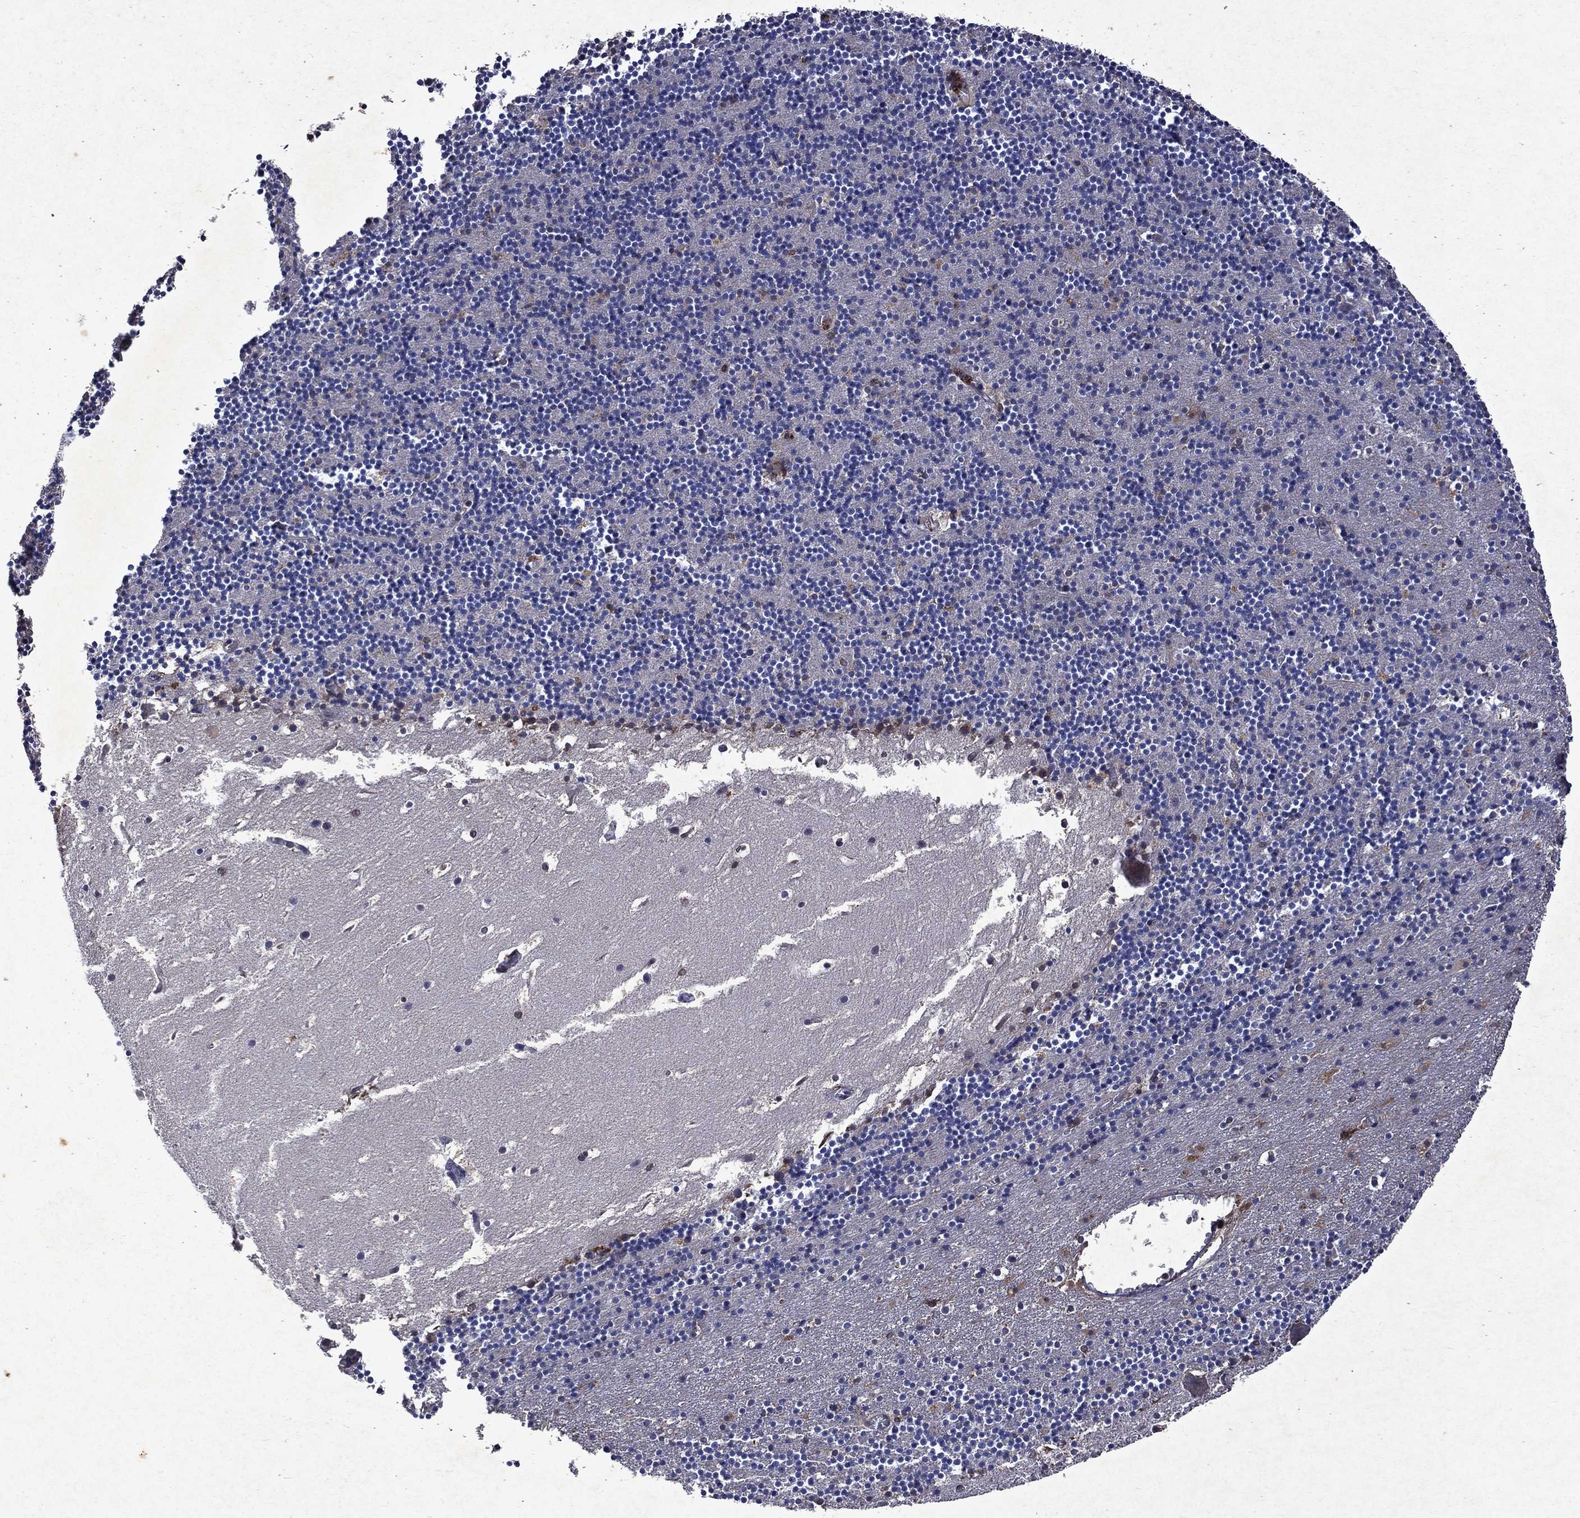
{"staining": {"intensity": "moderate", "quantity": "<25%", "location": "cytoplasmic/membranous"}, "tissue": "cerebellum", "cell_type": "Cells in granular layer", "image_type": "normal", "snomed": [{"axis": "morphology", "description": "Normal tissue, NOS"}, {"axis": "topography", "description": "Cerebellum"}], "caption": "Human cerebellum stained for a protein (brown) reveals moderate cytoplasmic/membranous positive positivity in approximately <25% of cells in granular layer.", "gene": "MTAP", "patient": {"sex": "male", "age": 37}}